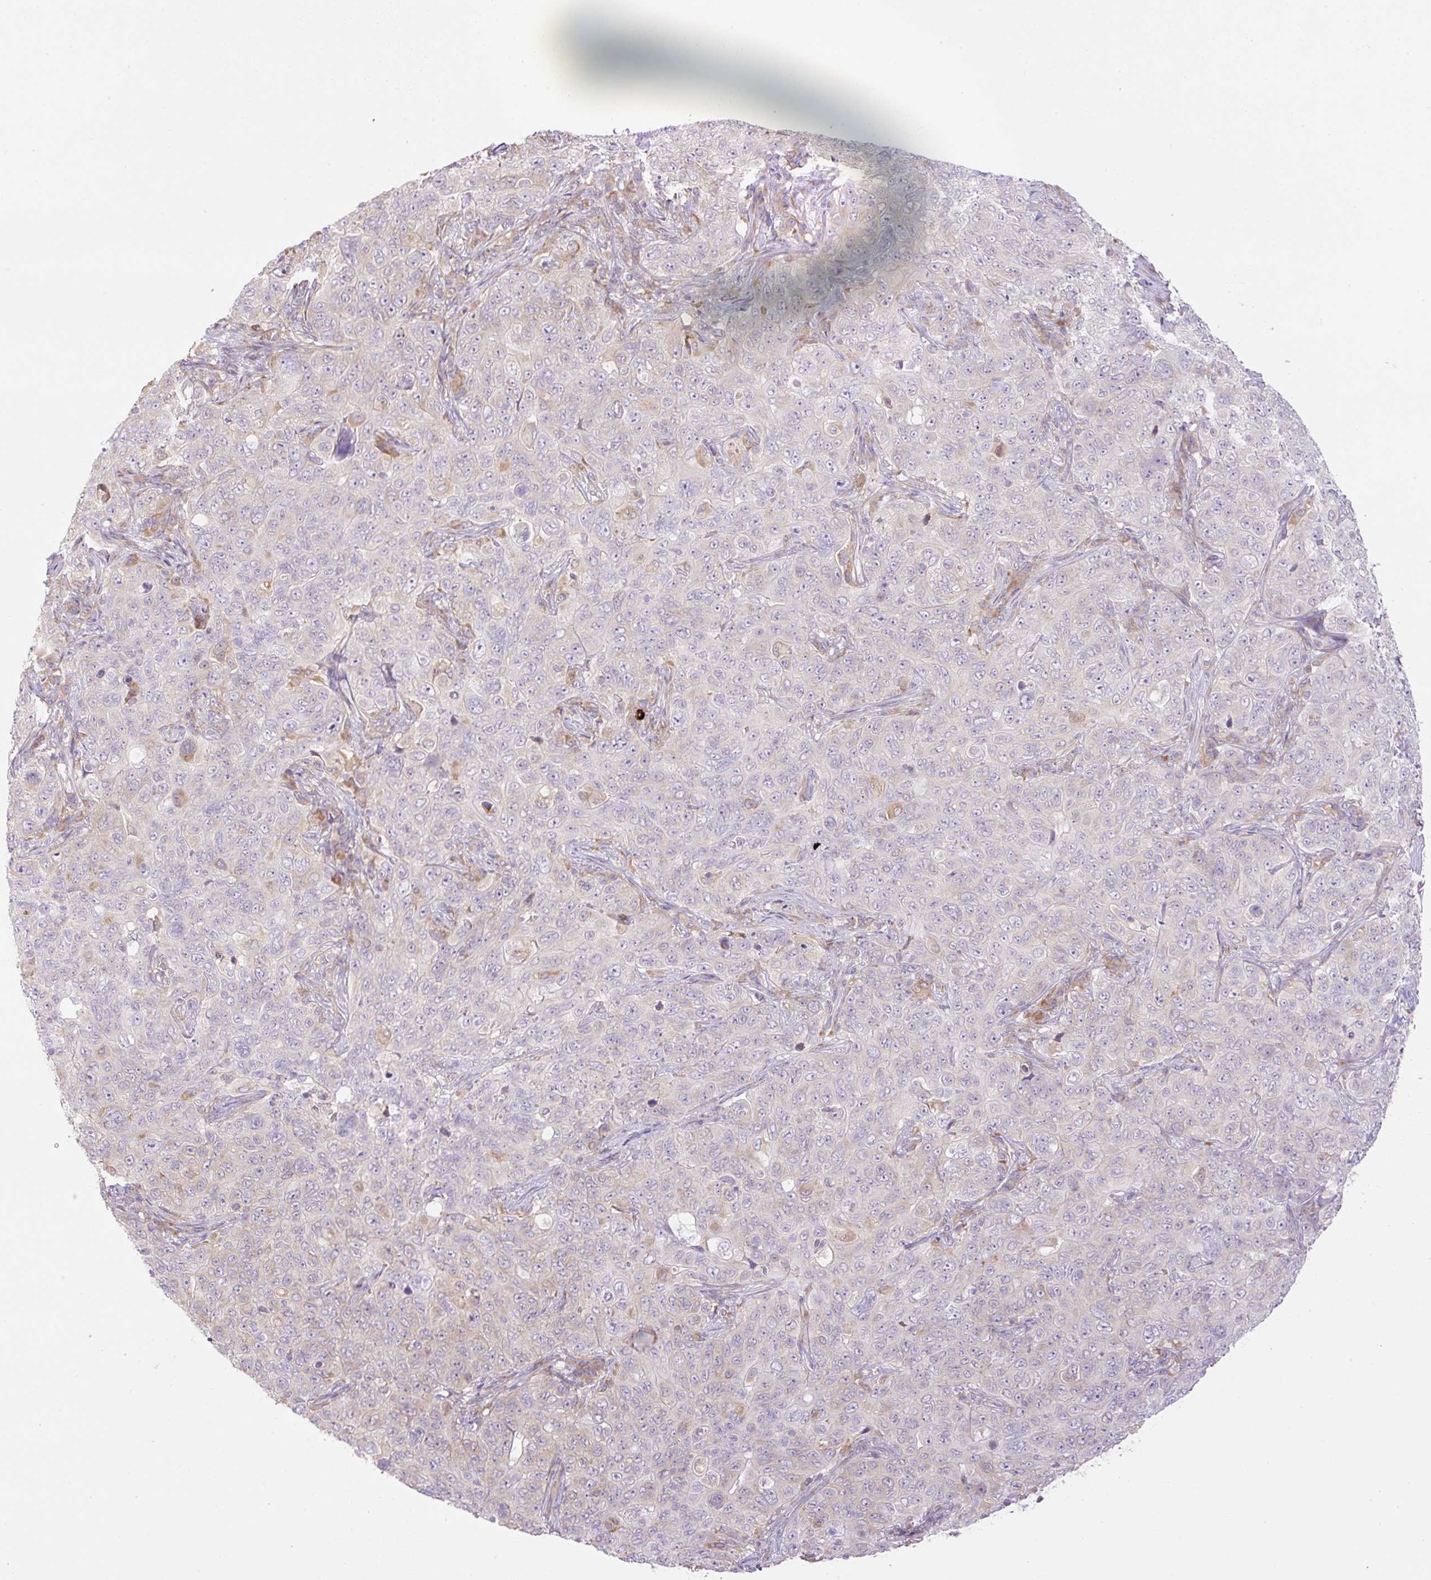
{"staining": {"intensity": "negative", "quantity": "none", "location": "none"}, "tissue": "pancreatic cancer", "cell_type": "Tumor cells", "image_type": "cancer", "snomed": [{"axis": "morphology", "description": "Adenocarcinoma, NOS"}, {"axis": "topography", "description": "Pancreas"}], "caption": "IHC histopathology image of neoplastic tissue: human pancreatic adenocarcinoma stained with DAB exhibits no significant protein staining in tumor cells.", "gene": "POFUT1", "patient": {"sex": "male", "age": 68}}